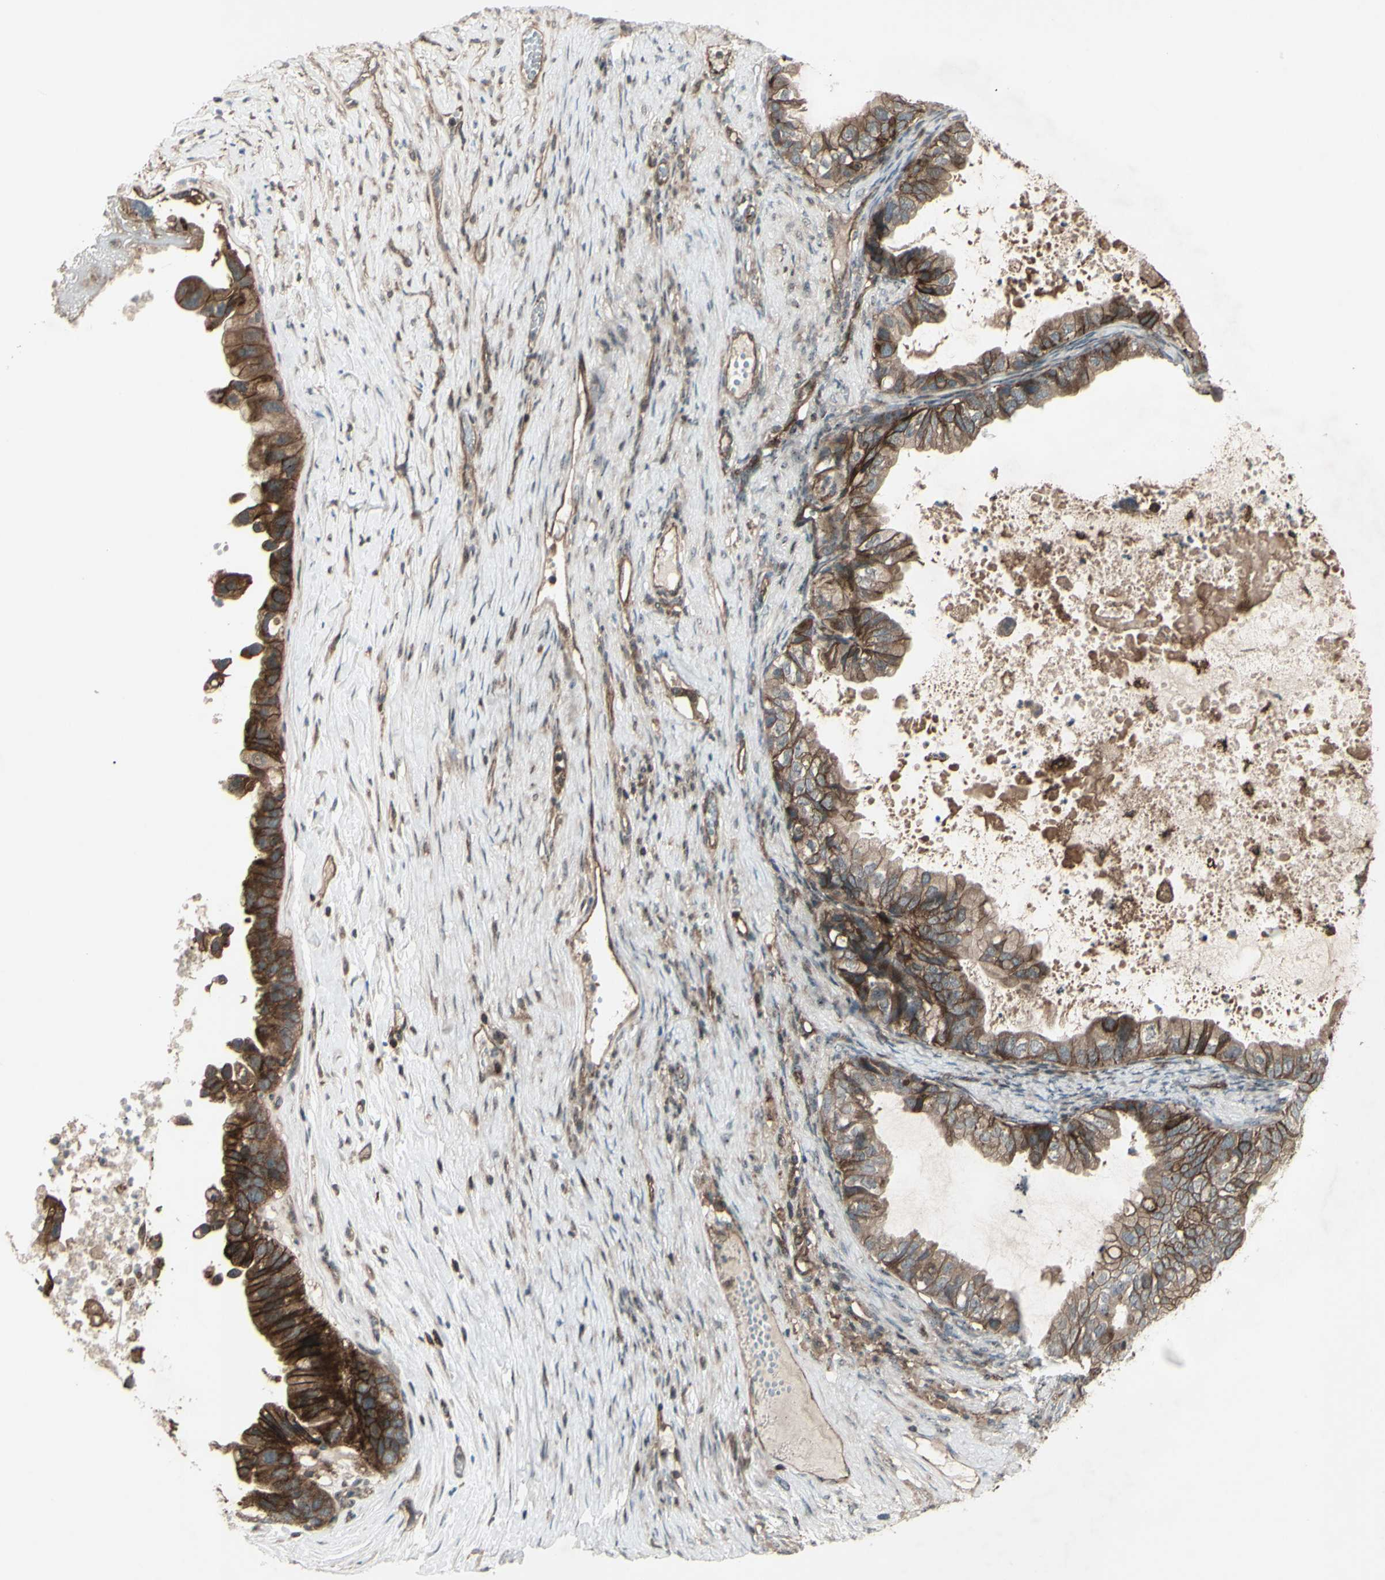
{"staining": {"intensity": "strong", "quantity": ">75%", "location": "cytoplasmic/membranous"}, "tissue": "ovarian cancer", "cell_type": "Tumor cells", "image_type": "cancer", "snomed": [{"axis": "morphology", "description": "Cystadenocarcinoma, mucinous, NOS"}, {"axis": "topography", "description": "Ovary"}], "caption": "Brown immunohistochemical staining in ovarian cancer (mucinous cystadenocarcinoma) demonstrates strong cytoplasmic/membranous expression in about >75% of tumor cells.", "gene": "FXYD5", "patient": {"sex": "female", "age": 80}}